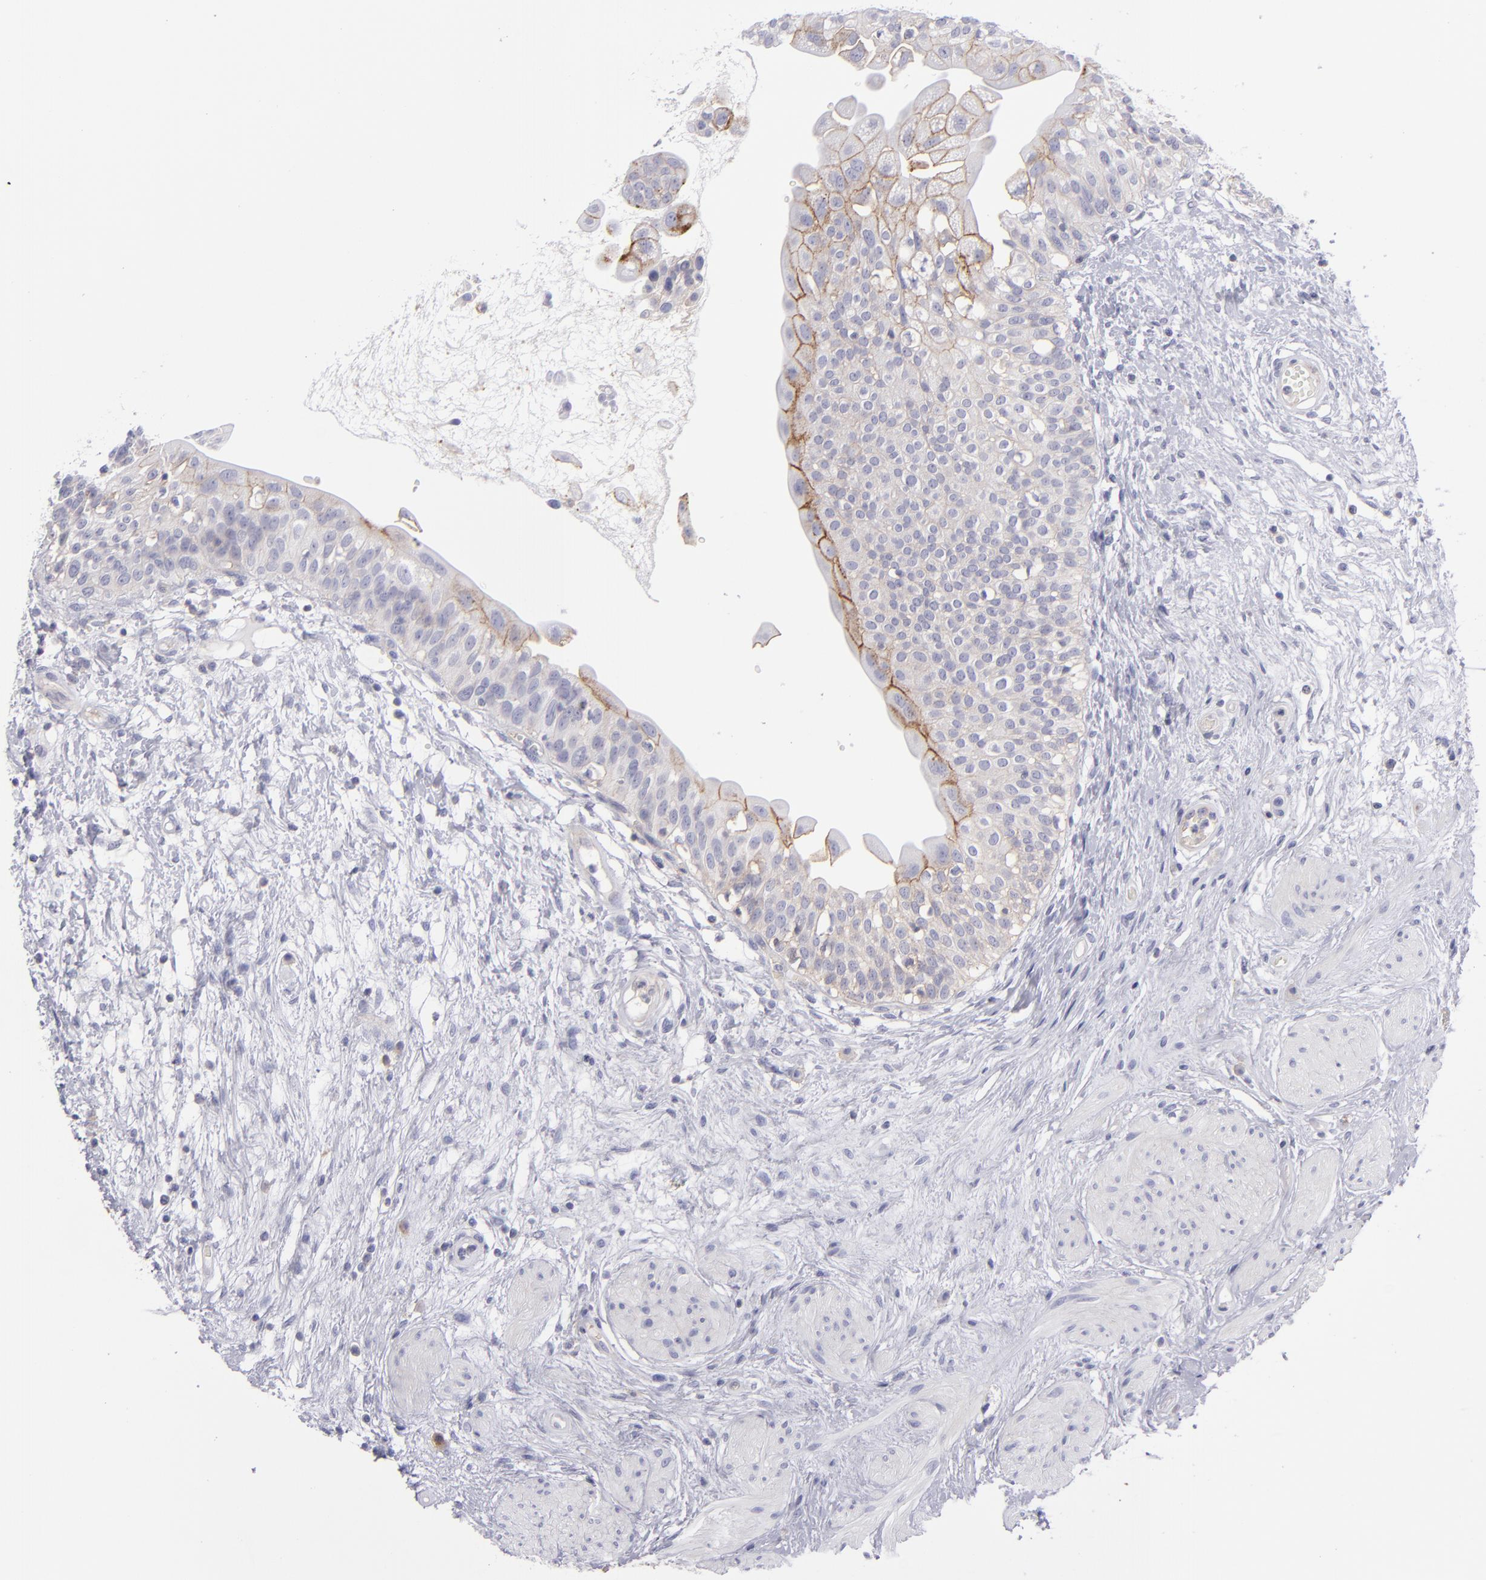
{"staining": {"intensity": "moderate", "quantity": ">75%", "location": "cytoplasmic/membranous"}, "tissue": "urinary bladder", "cell_type": "Urothelial cells", "image_type": "normal", "snomed": [{"axis": "morphology", "description": "Normal tissue, NOS"}, {"axis": "topography", "description": "Urinary bladder"}], "caption": "This image exhibits immunohistochemistry (IHC) staining of benign human urinary bladder, with medium moderate cytoplasmic/membranous expression in approximately >75% of urothelial cells.", "gene": "BSG", "patient": {"sex": "female", "age": 55}}